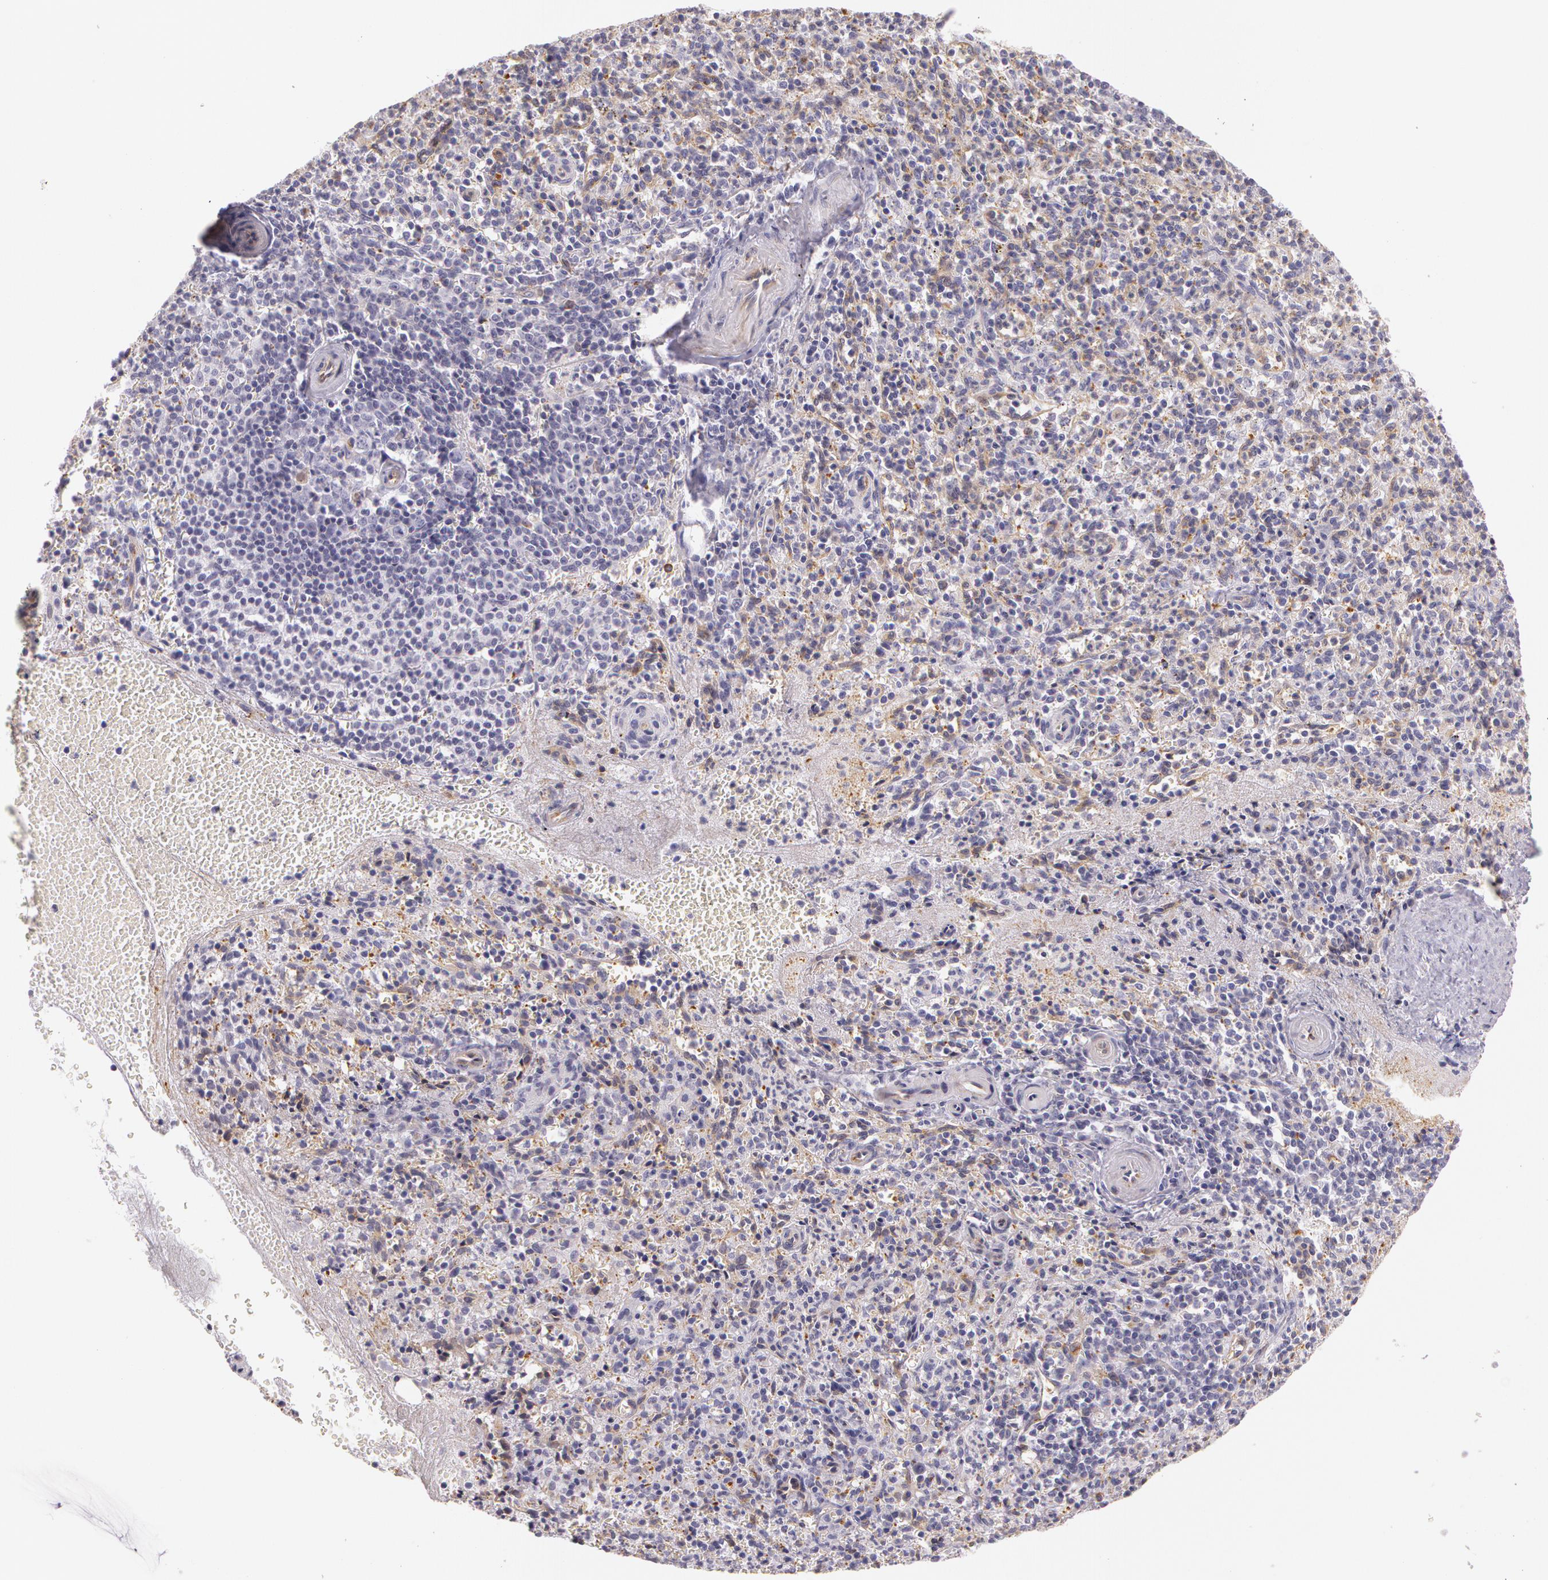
{"staining": {"intensity": "weak", "quantity": "25%-75%", "location": "cytoplasmic/membranous"}, "tissue": "spleen", "cell_type": "Cells in red pulp", "image_type": "normal", "snomed": [{"axis": "morphology", "description": "Normal tissue, NOS"}, {"axis": "topography", "description": "Spleen"}], "caption": "Immunohistochemical staining of benign human spleen exhibits 25%-75% levels of weak cytoplasmic/membranous protein positivity in approximately 25%-75% of cells in red pulp.", "gene": "APP", "patient": {"sex": "male", "age": 72}}